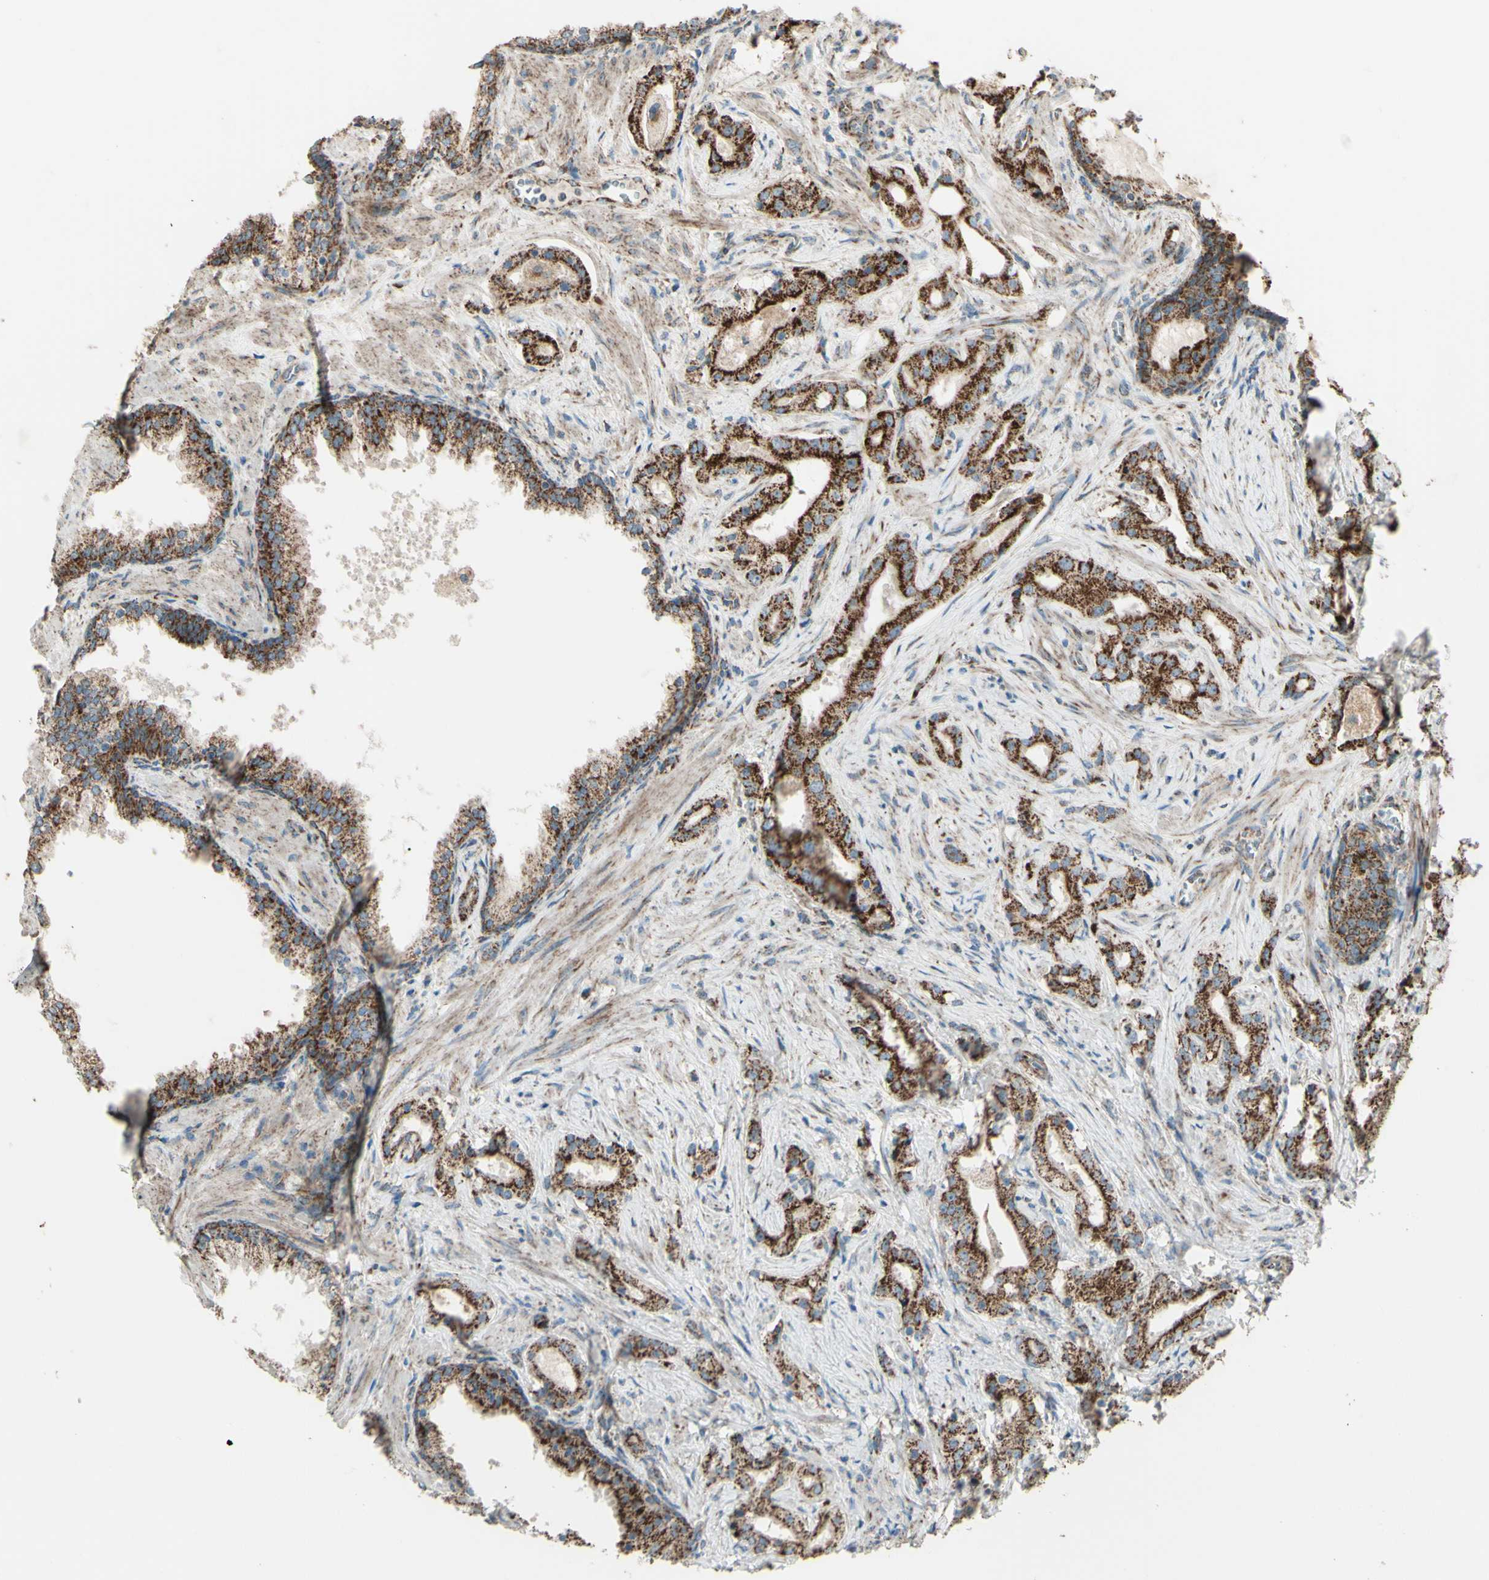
{"staining": {"intensity": "strong", "quantity": ">75%", "location": "cytoplasmic/membranous"}, "tissue": "prostate cancer", "cell_type": "Tumor cells", "image_type": "cancer", "snomed": [{"axis": "morphology", "description": "Adenocarcinoma, Low grade"}, {"axis": "topography", "description": "Prostate"}], "caption": "Immunohistochemical staining of human adenocarcinoma (low-grade) (prostate) displays strong cytoplasmic/membranous protein staining in about >75% of tumor cells. The staining was performed using DAB (3,3'-diaminobenzidine) to visualize the protein expression in brown, while the nuclei were stained in blue with hematoxylin (Magnification: 20x).", "gene": "RHOT1", "patient": {"sex": "male", "age": 59}}